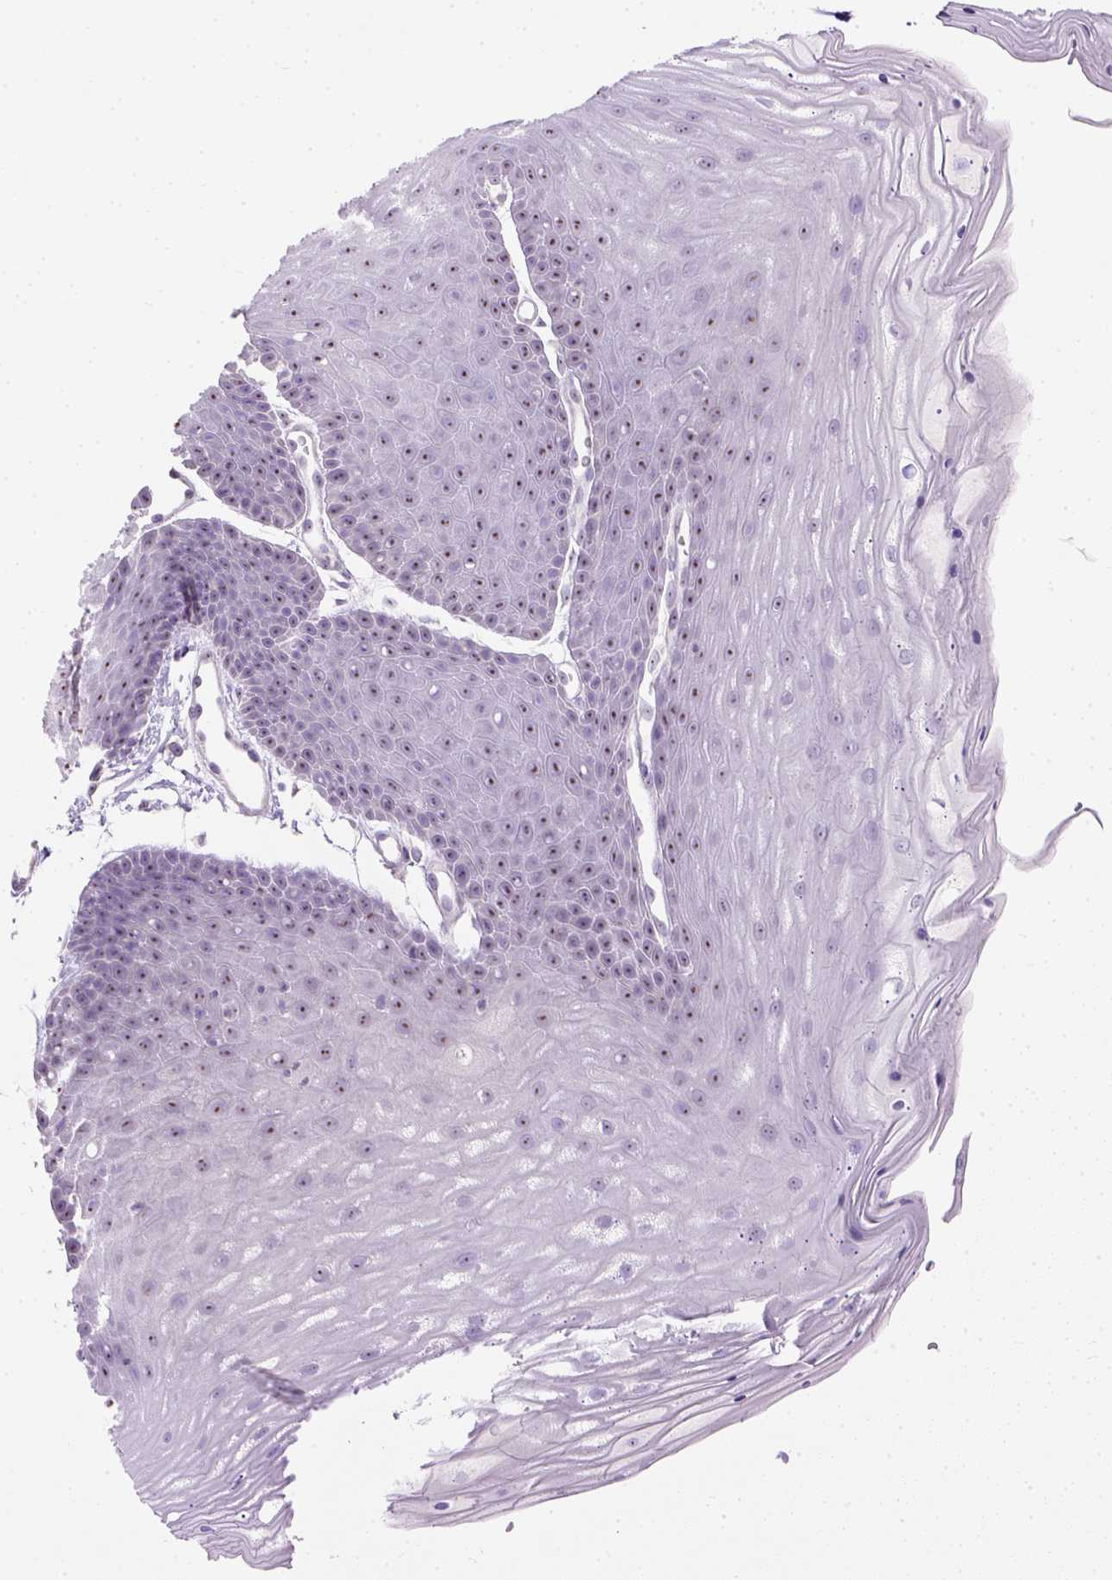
{"staining": {"intensity": "weak", "quantity": "25%-75%", "location": "nuclear"}, "tissue": "skin", "cell_type": "Epidermal cells", "image_type": "normal", "snomed": [{"axis": "morphology", "description": "Normal tissue, NOS"}, {"axis": "topography", "description": "Anal"}], "caption": "Immunohistochemical staining of normal human skin shows weak nuclear protein expression in approximately 25%-75% of epidermal cells. The protein is stained brown, and the nuclei are stained in blue (DAB IHC with brightfield microscopy, high magnification).", "gene": "UTP4", "patient": {"sex": "male", "age": 53}}